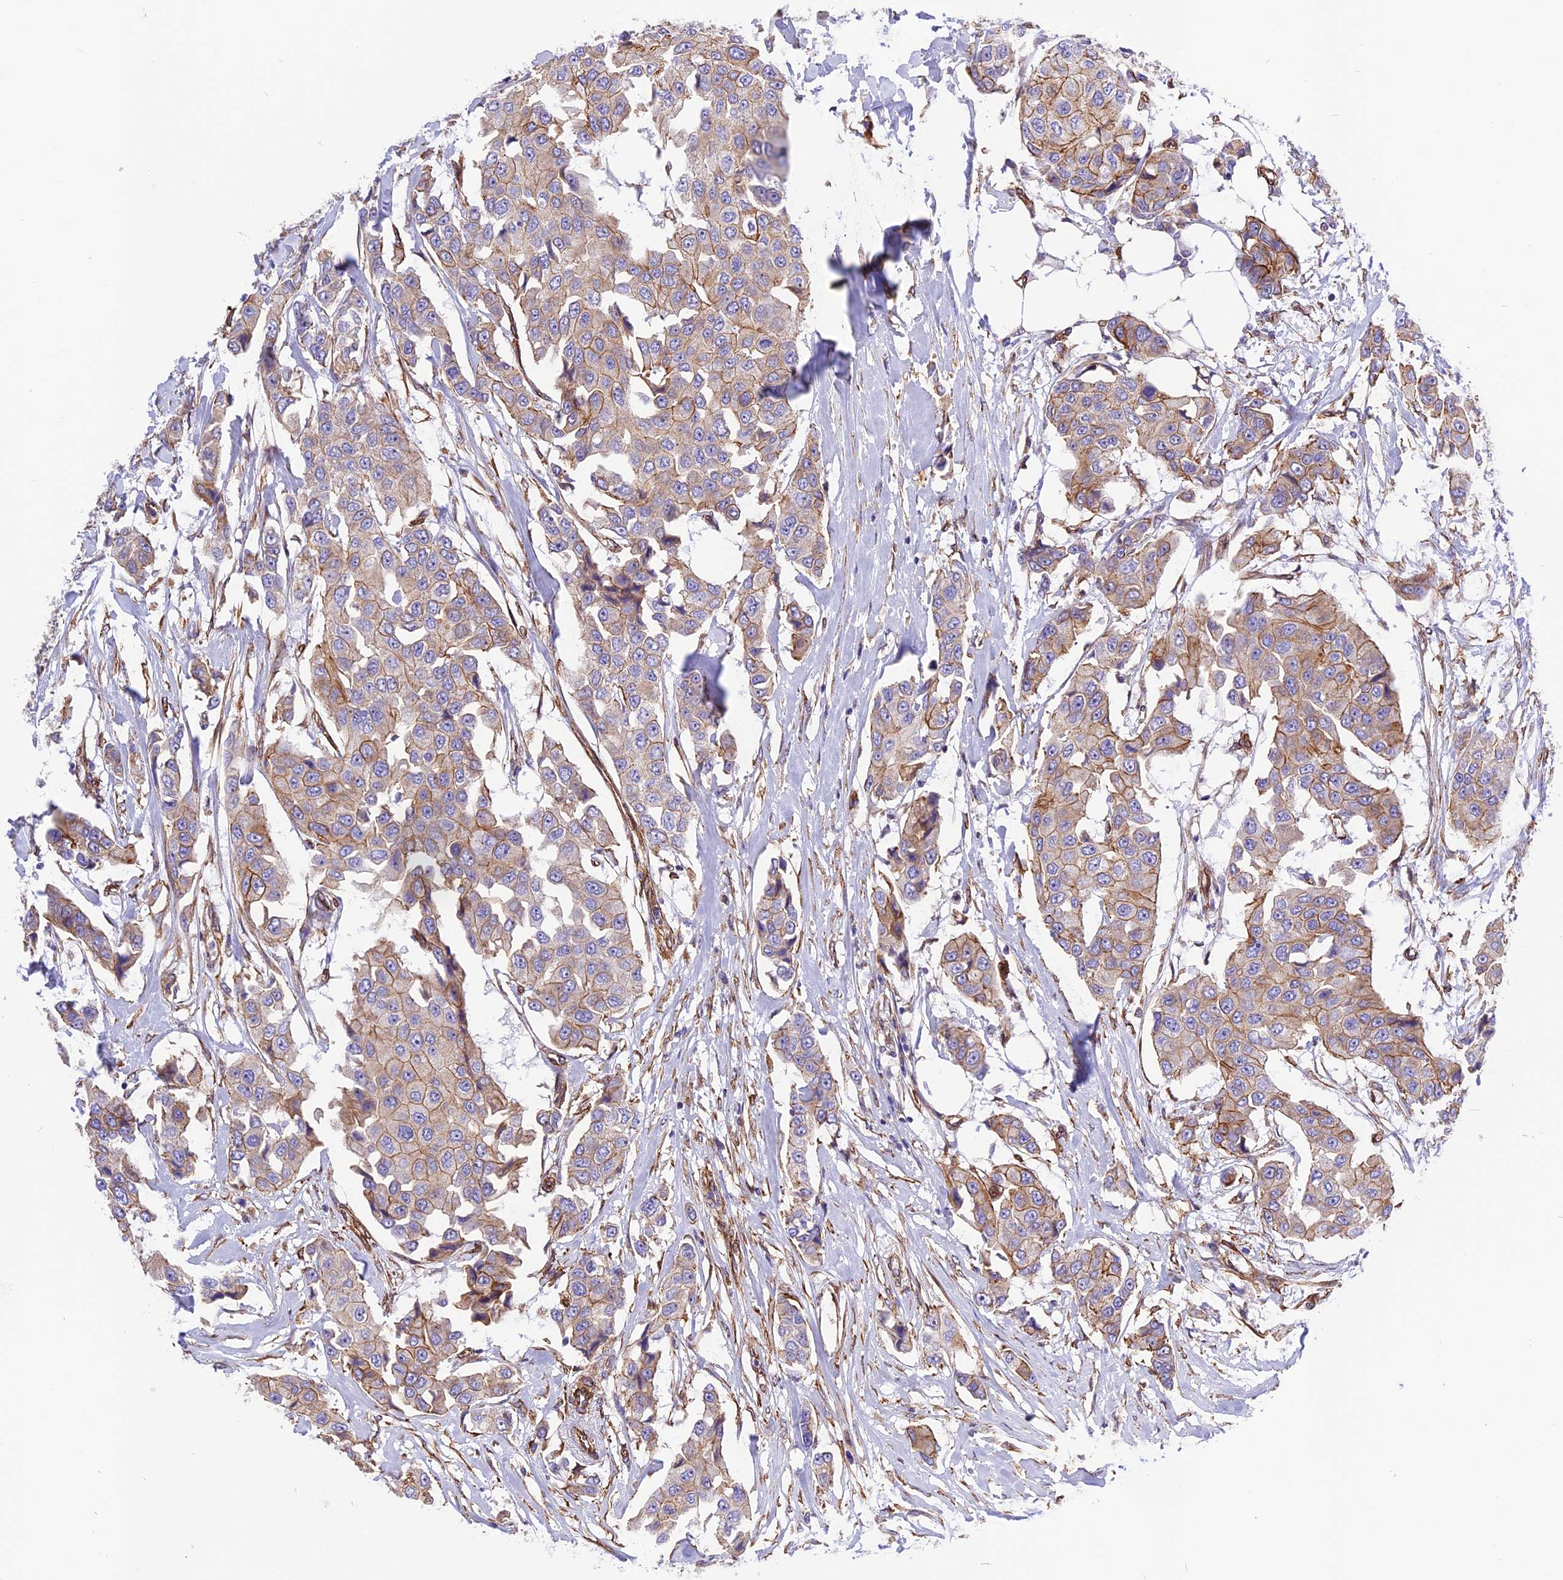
{"staining": {"intensity": "moderate", "quantity": "25%-75%", "location": "cytoplasmic/membranous"}, "tissue": "breast cancer", "cell_type": "Tumor cells", "image_type": "cancer", "snomed": [{"axis": "morphology", "description": "Duct carcinoma"}, {"axis": "topography", "description": "Breast"}], "caption": "Moderate cytoplasmic/membranous protein positivity is seen in approximately 25%-75% of tumor cells in breast cancer.", "gene": "R3HDM4", "patient": {"sex": "female", "age": 80}}